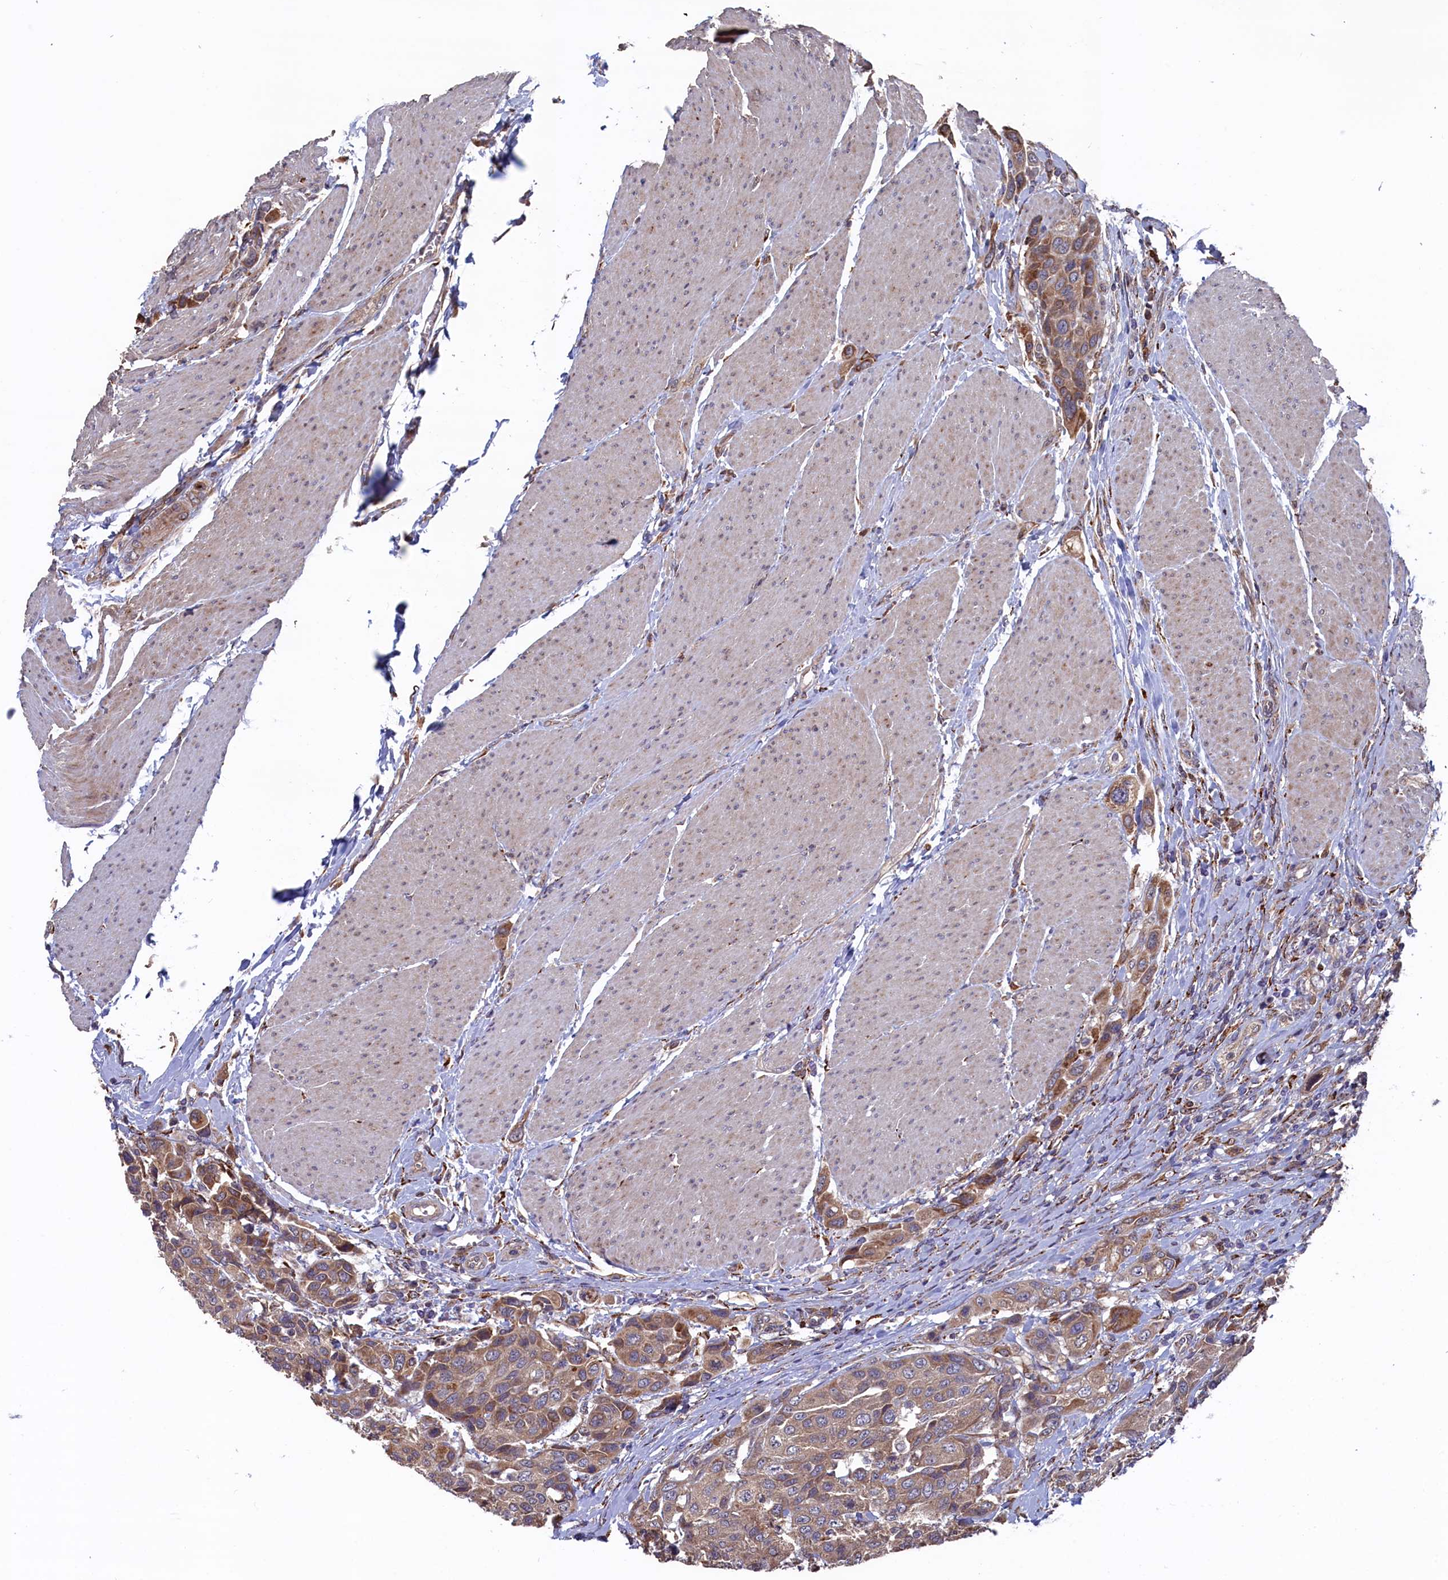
{"staining": {"intensity": "moderate", "quantity": ">75%", "location": "cytoplasmic/membranous"}, "tissue": "urothelial cancer", "cell_type": "Tumor cells", "image_type": "cancer", "snomed": [{"axis": "morphology", "description": "Urothelial carcinoma, High grade"}, {"axis": "topography", "description": "Urinary bladder"}], "caption": "Human urothelial carcinoma (high-grade) stained with a brown dye displays moderate cytoplasmic/membranous positive expression in approximately >75% of tumor cells.", "gene": "SLC12A4", "patient": {"sex": "male", "age": 50}}